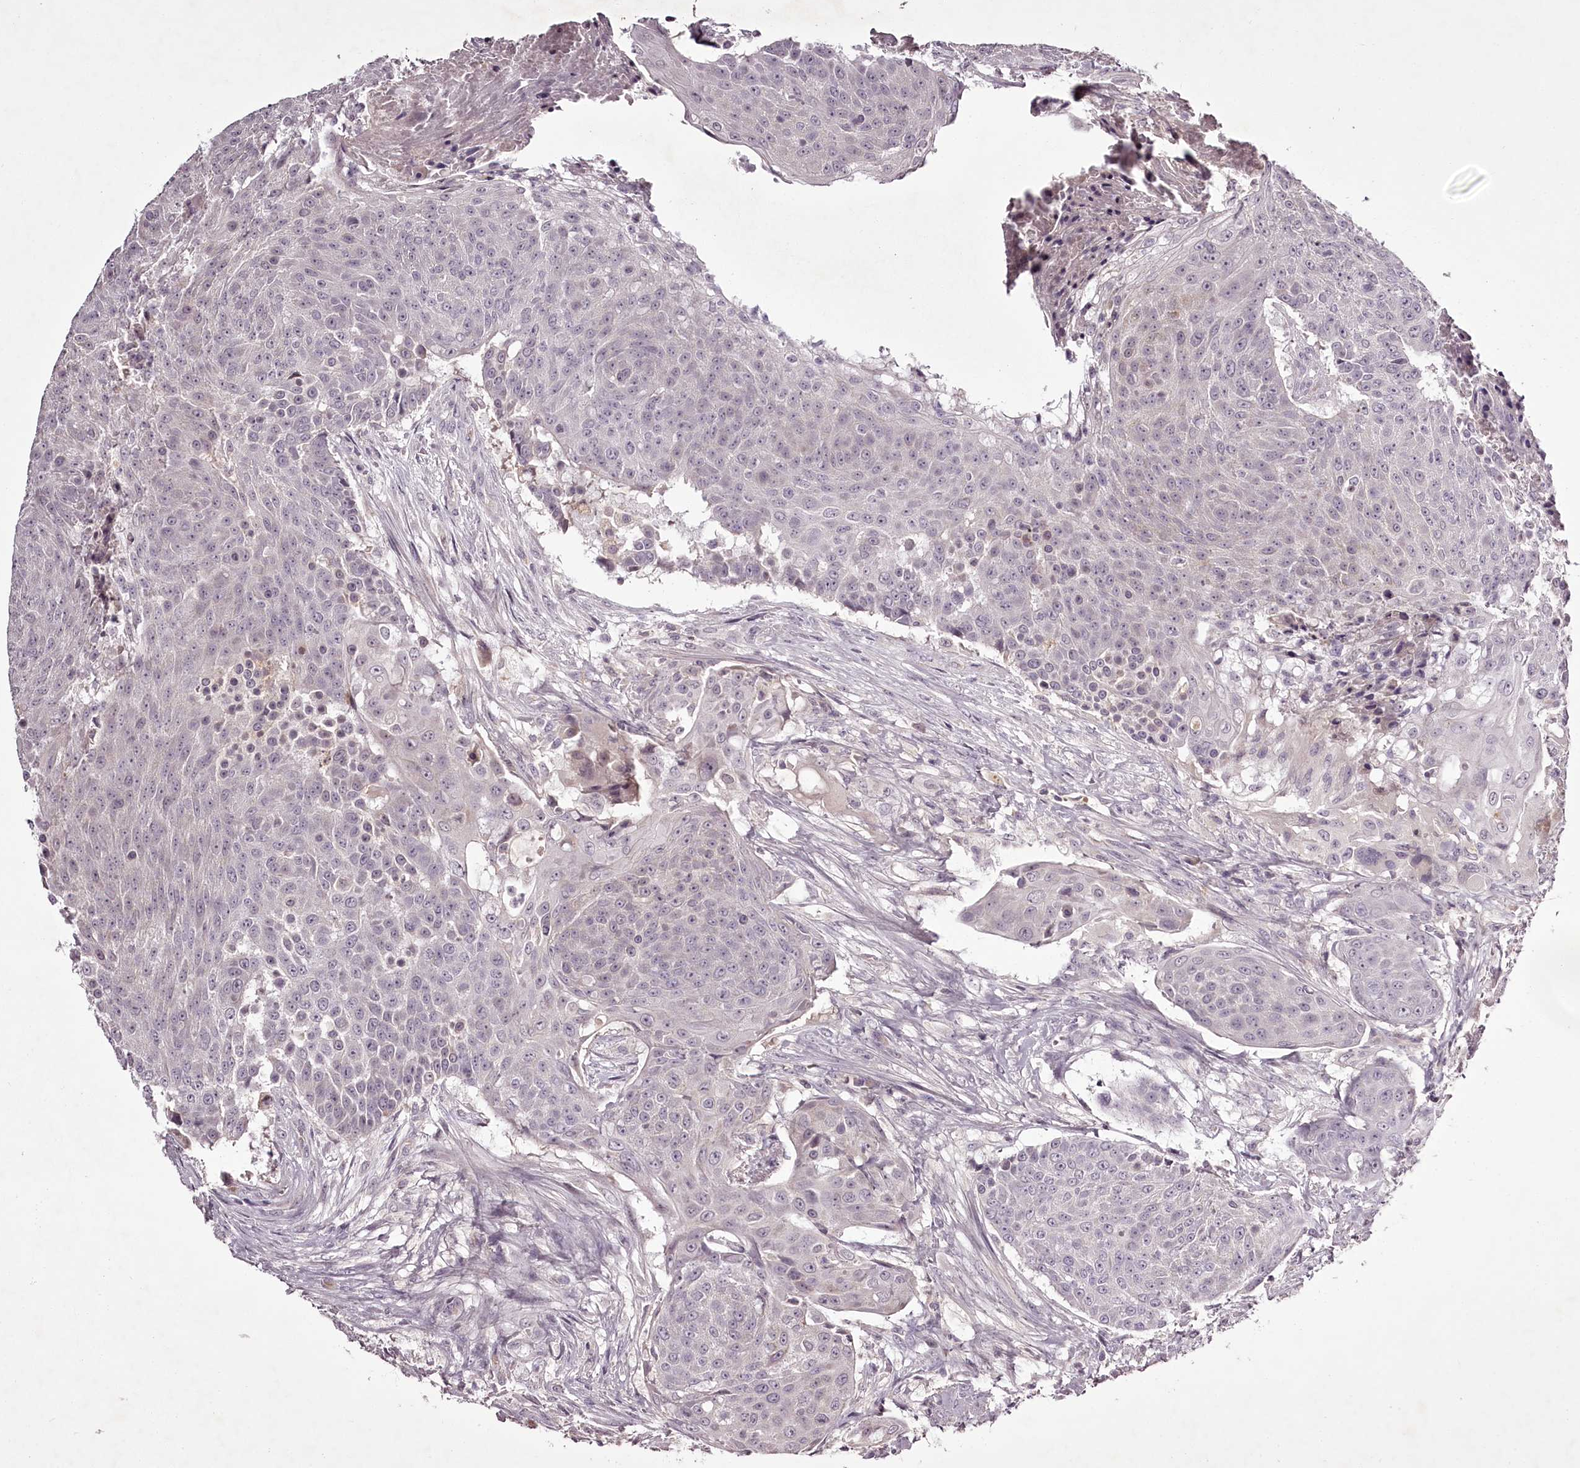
{"staining": {"intensity": "negative", "quantity": "none", "location": "none"}, "tissue": "urothelial cancer", "cell_type": "Tumor cells", "image_type": "cancer", "snomed": [{"axis": "morphology", "description": "Urothelial carcinoma, High grade"}, {"axis": "topography", "description": "Urinary bladder"}], "caption": "The micrograph displays no staining of tumor cells in urothelial cancer. (Stains: DAB (3,3'-diaminobenzidine) immunohistochemistry (IHC) with hematoxylin counter stain, Microscopy: brightfield microscopy at high magnification).", "gene": "RBMXL2", "patient": {"sex": "female", "age": 63}}